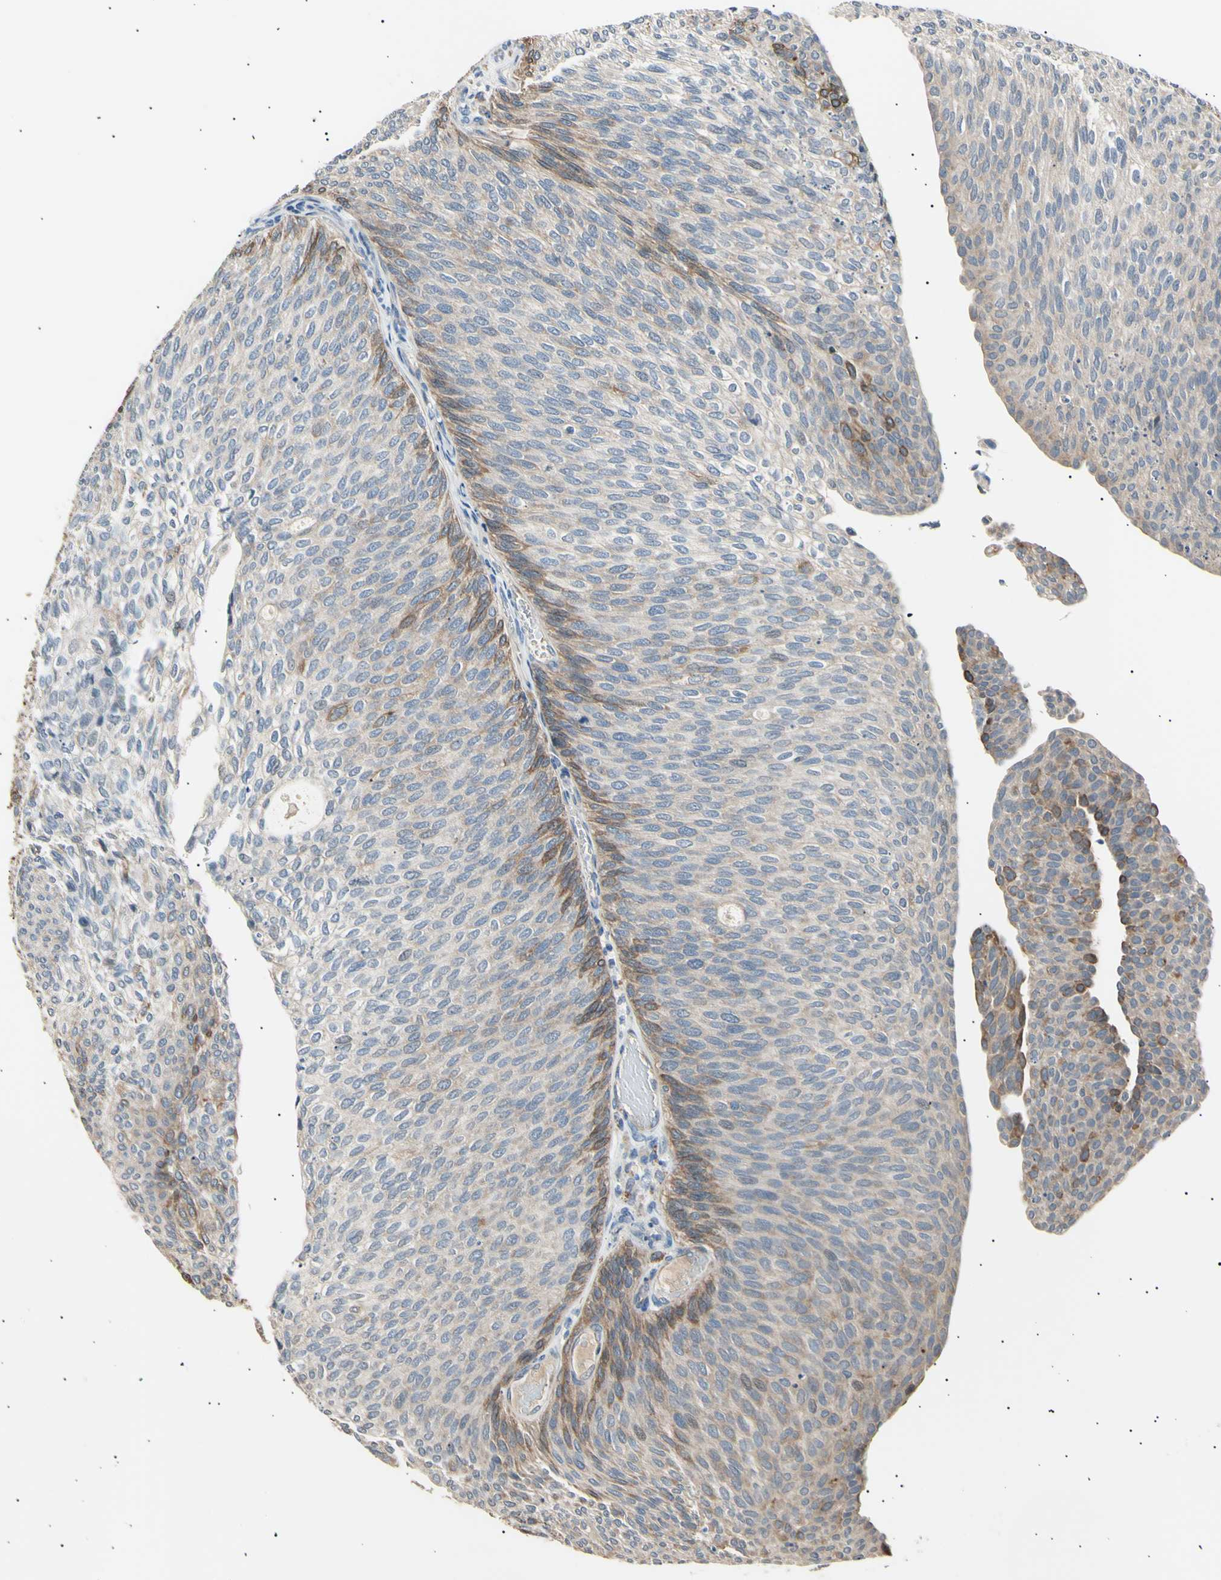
{"staining": {"intensity": "weak", "quantity": ">75%", "location": "cytoplasmic/membranous"}, "tissue": "urothelial cancer", "cell_type": "Tumor cells", "image_type": "cancer", "snomed": [{"axis": "morphology", "description": "Urothelial carcinoma, Low grade"}, {"axis": "topography", "description": "Urinary bladder"}], "caption": "Urothelial cancer was stained to show a protein in brown. There is low levels of weak cytoplasmic/membranous positivity in about >75% of tumor cells.", "gene": "ITGA6", "patient": {"sex": "female", "age": 79}}